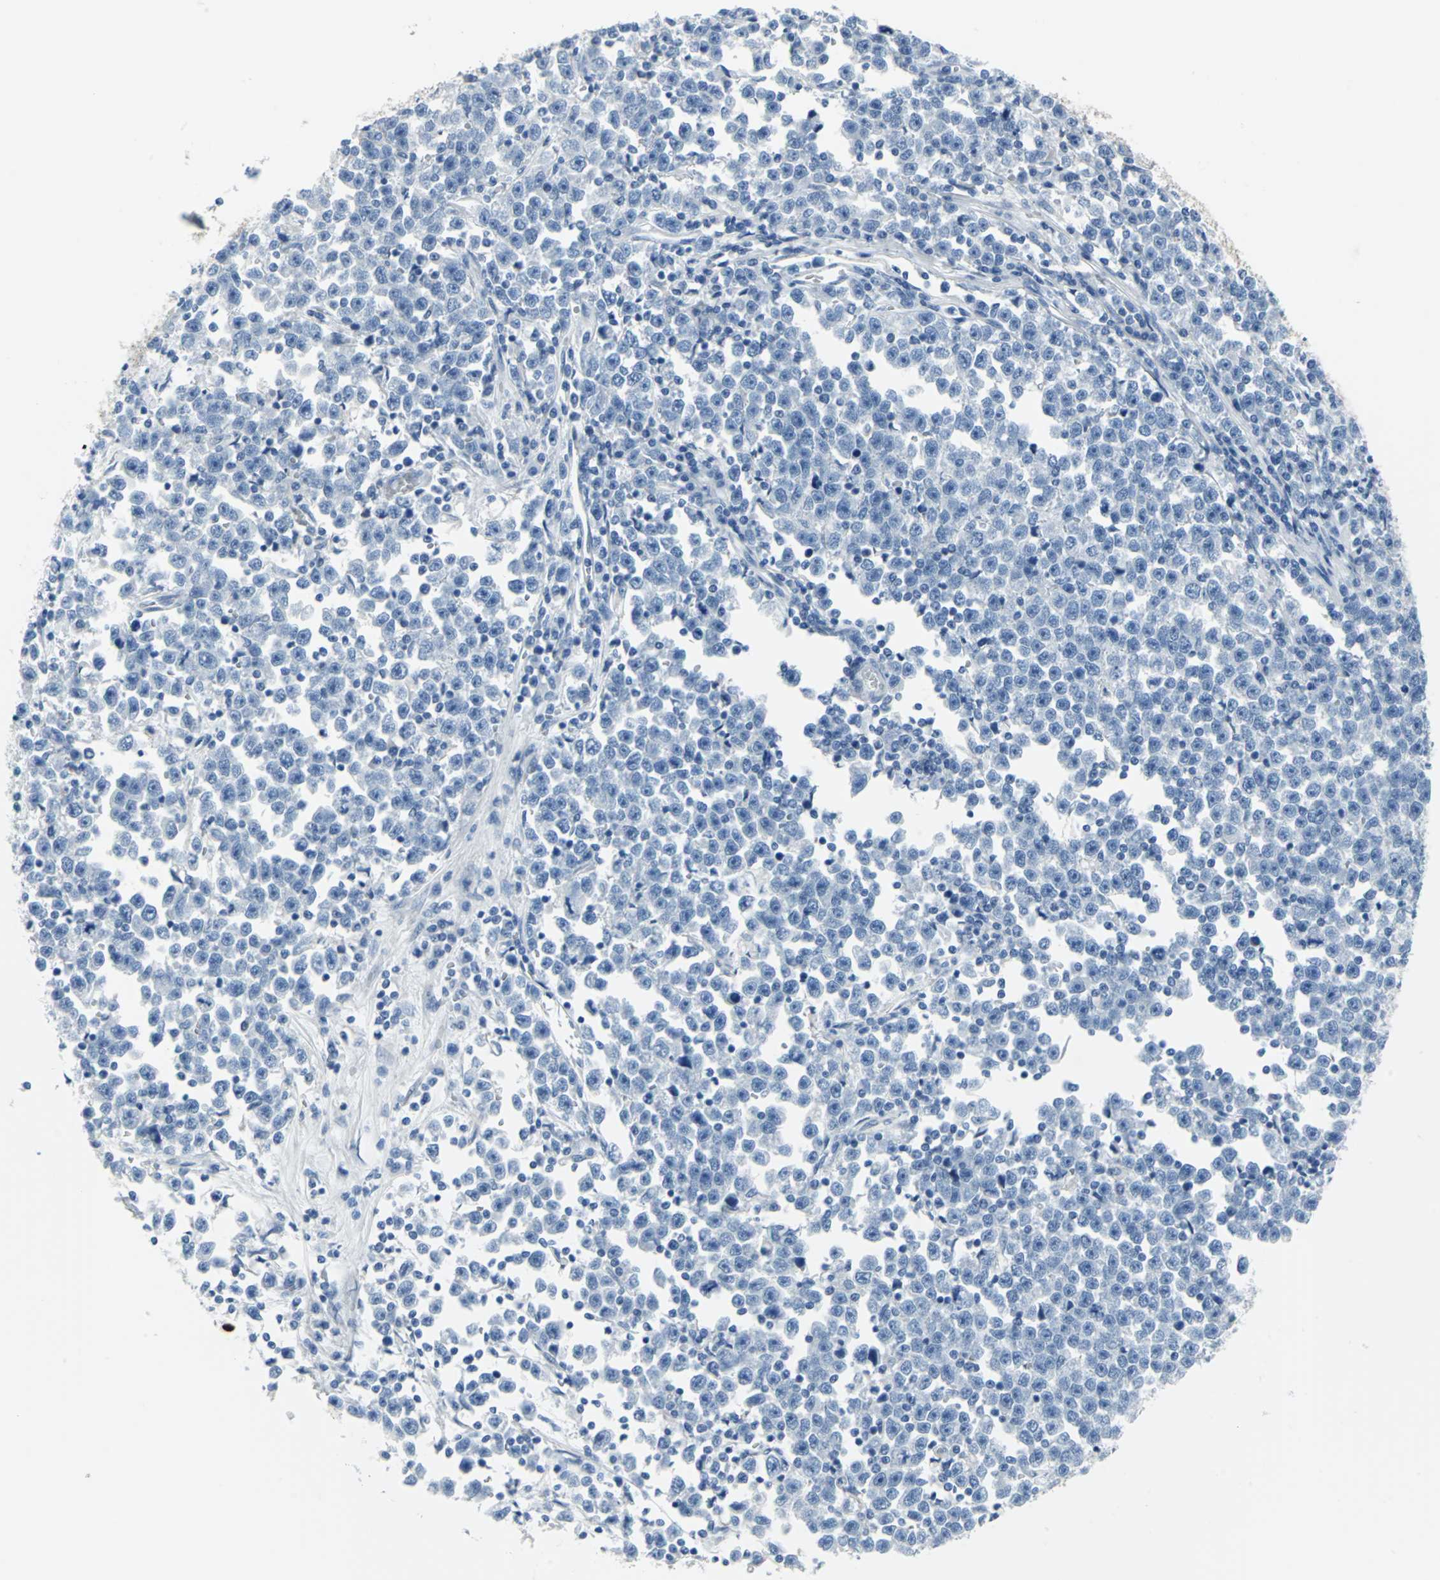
{"staining": {"intensity": "negative", "quantity": "none", "location": "none"}, "tissue": "testis cancer", "cell_type": "Tumor cells", "image_type": "cancer", "snomed": [{"axis": "morphology", "description": "Seminoma, NOS"}, {"axis": "topography", "description": "Testis"}], "caption": "Tumor cells are negative for protein expression in human seminoma (testis). (Stains: DAB (3,3'-diaminobenzidine) IHC with hematoxylin counter stain, Microscopy: brightfield microscopy at high magnification).", "gene": "CYB5A", "patient": {"sex": "male", "age": 43}}